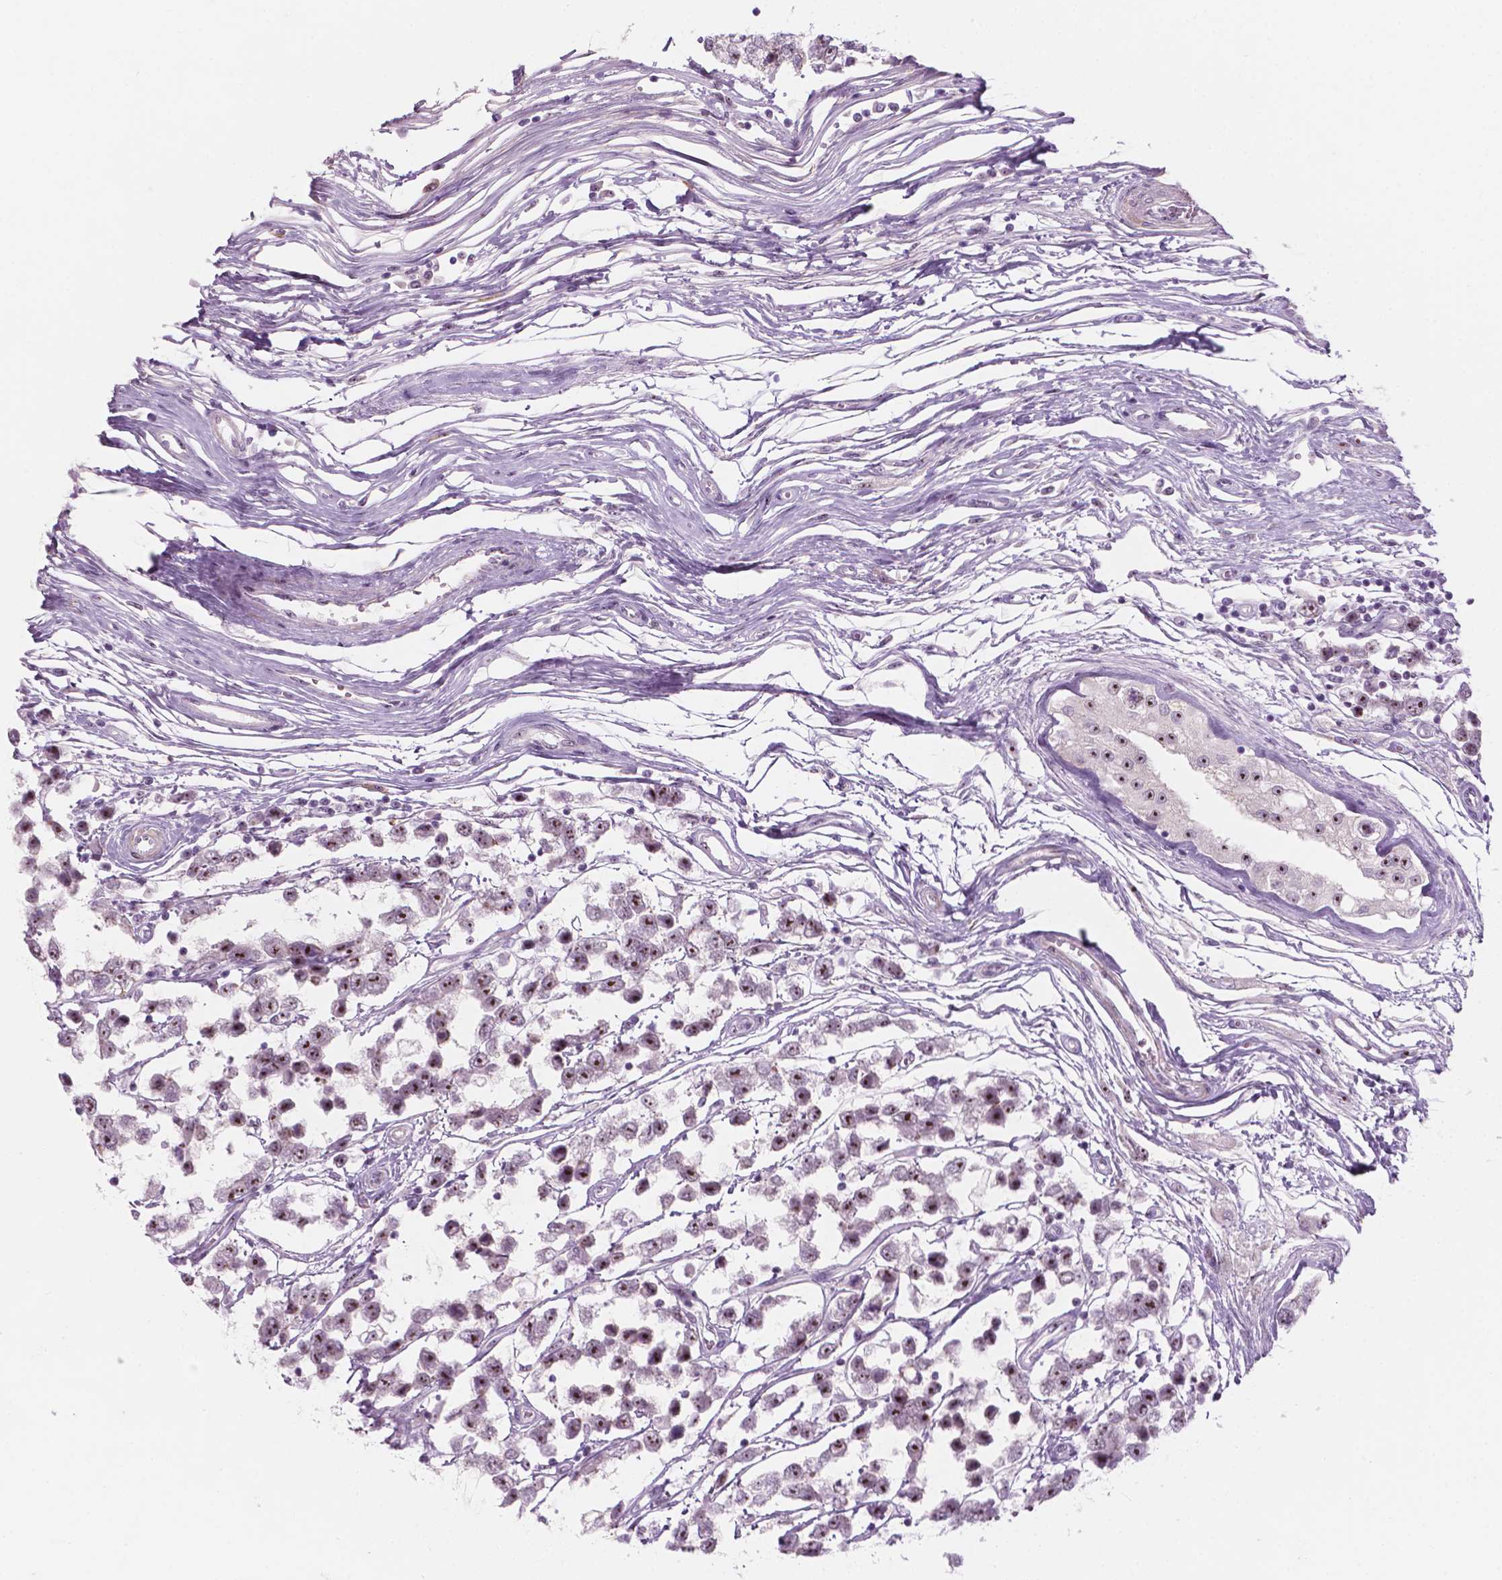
{"staining": {"intensity": "moderate", "quantity": "25%-75%", "location": "nuclear"}, "tissue": "testis cancer", "cell_type": "Tumor cells", "image_type": "cancer", "snomed": [{"axis": "morphology", "description": "Seminoma, NOS"}, {"axis": "topography", "description": "Testis"}], "caption": "Immunohistochemistry staining of testis cancer (seminoma), which shows medium levels of moderate nuclear expression in about 25%-75% of tumor cells indicating moderate nuclear protein staining. The staining was performed using DAB (3,3'-diaminobenzidine) (brown) for protein detection and nuclei were counterstained in hematoxylin (blue).", "gene": "ZNF853", "patient": {"sex": "male", "age": 34}}